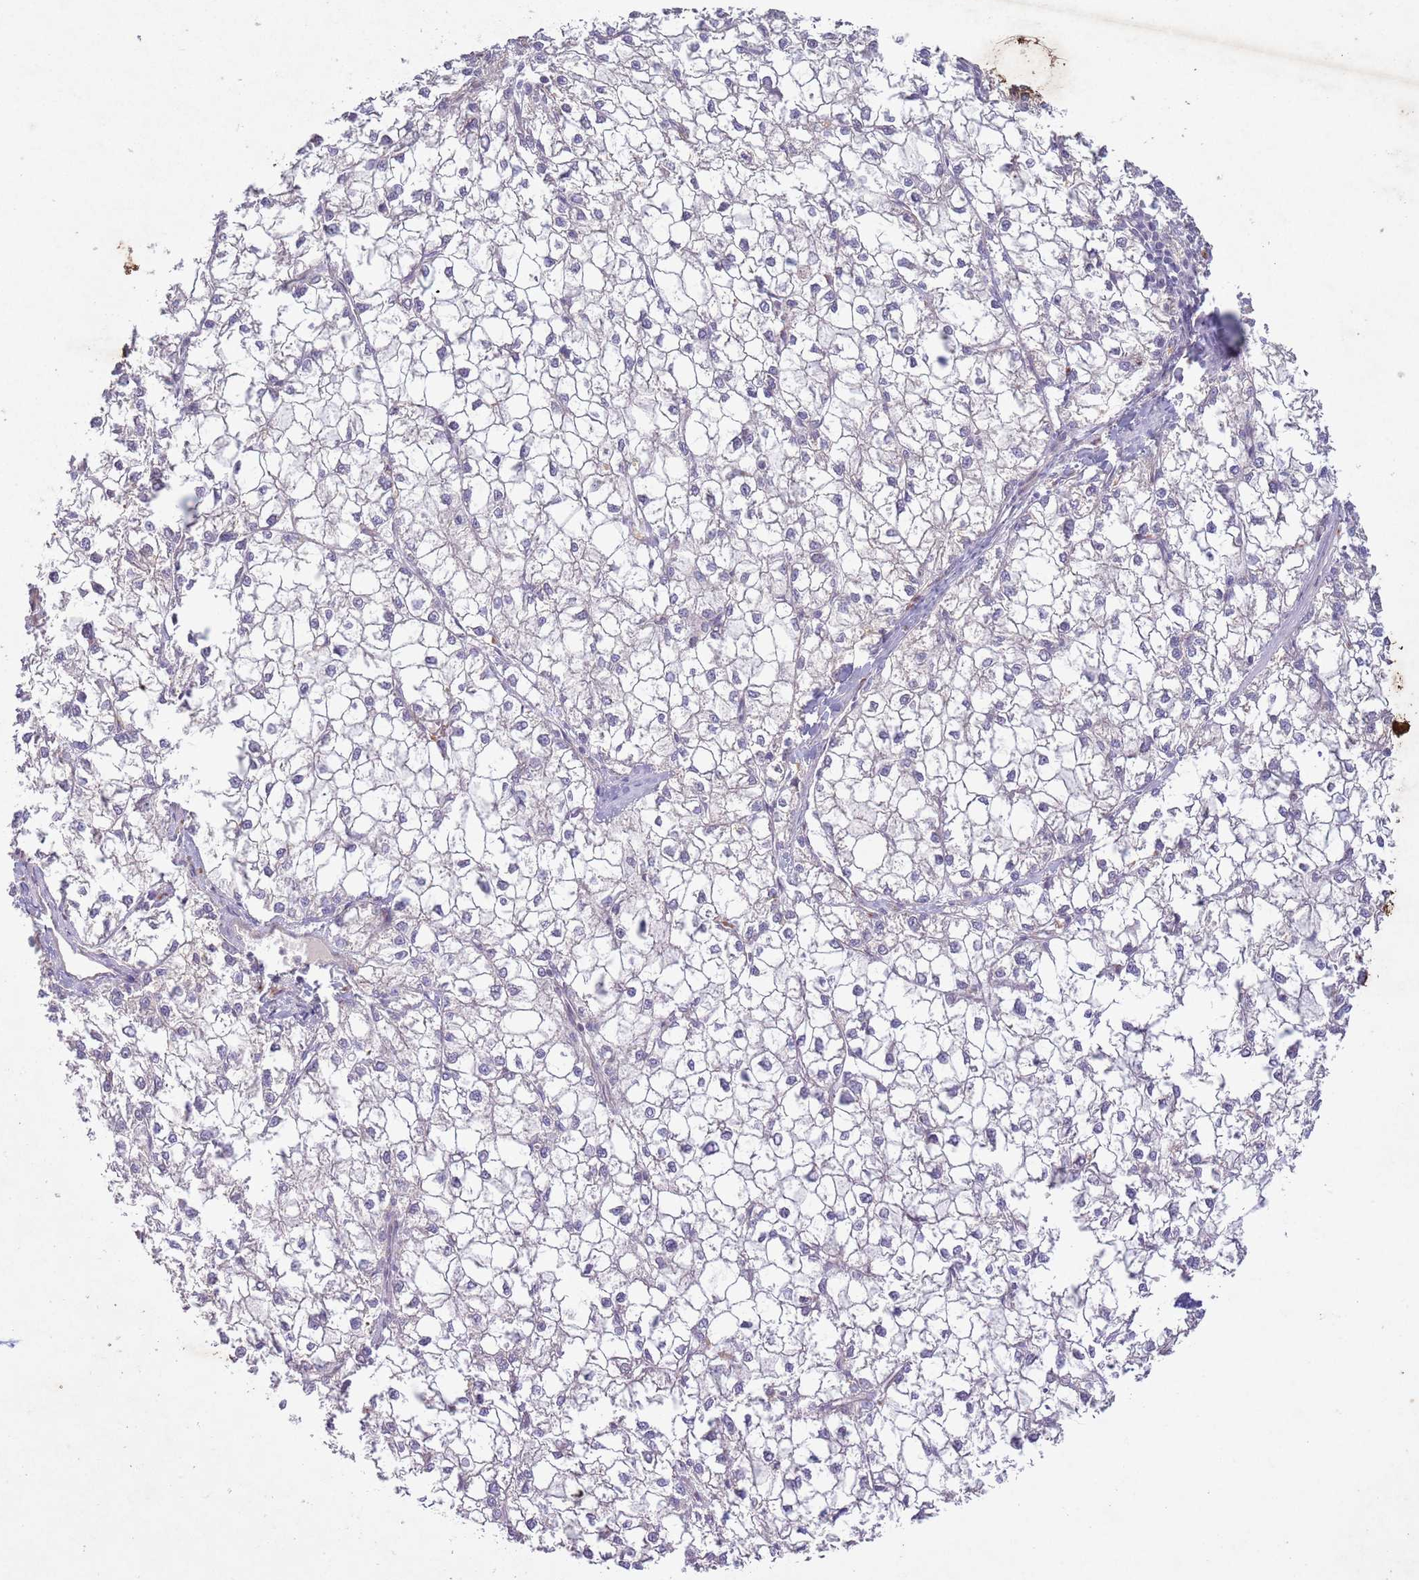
{"staining": {"intensity": "negative", "quantity": "none", "location": "none"}, "tissue": "liver cancer", "cell_type": "Tumor cells", "image_type": "cancer", "snomed": [{"axis": "morphology", "description": "Carcinoma, Hepatocellular, NOS"}, {"axis": "topography", "description": "Liver"}], "caption": "A high-resolution histopathology image shows IHC staining of hepatocellular carcinoma (liver), which displays no significant staining in tumor cells.", "gene": "CCNI", "patient": {"sex": "female", "age": 43}}